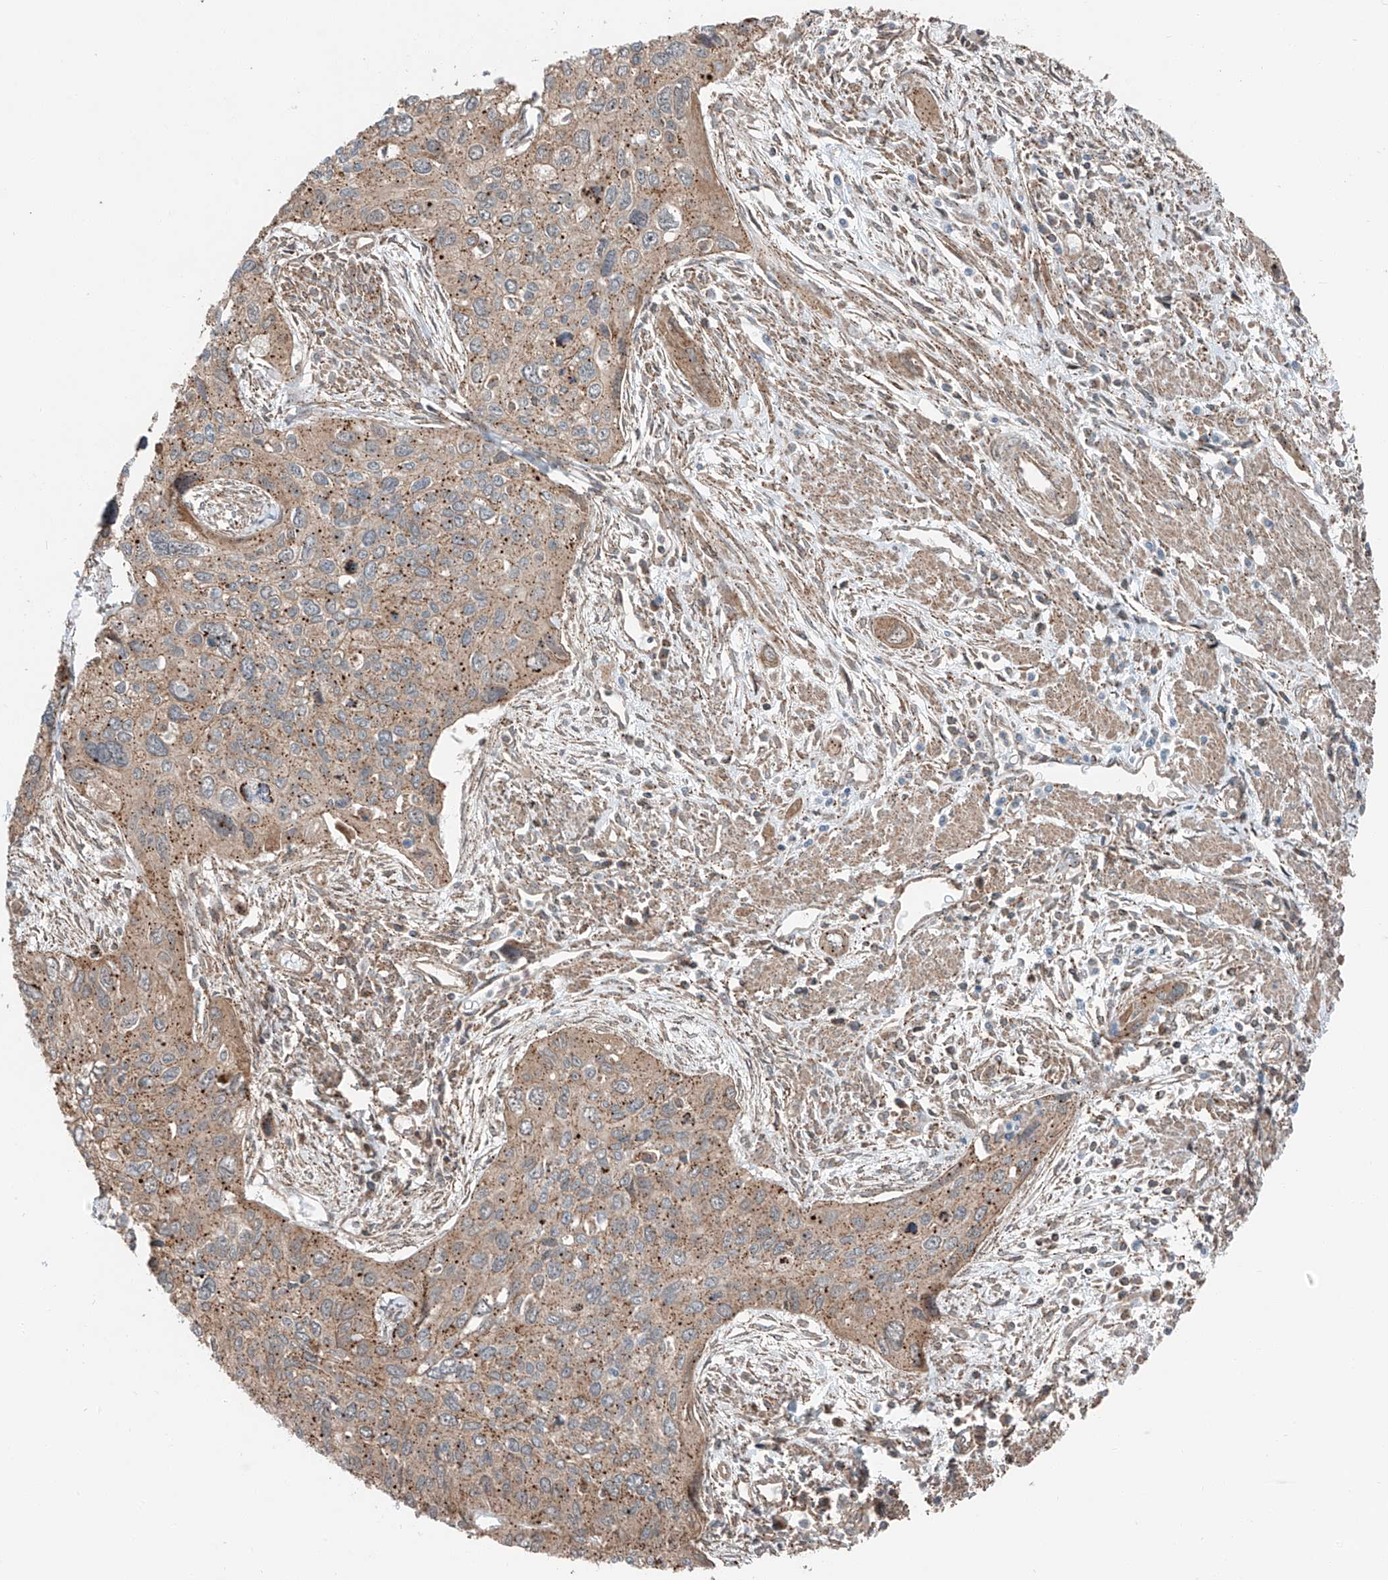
{"staining": {"intensity": "moderate", "quantity": ">75%", "location": "cytoplasmic/membranous"}, "tissue": "cervical cancer", "cell_type": "Tumor cells", "image_type": "cancer", "snomed": [{"axis": "morphology", "description": "Squamous cell carcinoma, NOS"}, {"axis": "topography", "description": "Cervix"}], "caption": "An IHC image of tumor tissue is shown. Protein staining in brown shows moderate cytoplasmic/membranous positivity in cervical cancer (squamous cell carcinoma) within tumor cells.", "gene": "CEP162", "patient": {"sex": "female", "age": 55}}